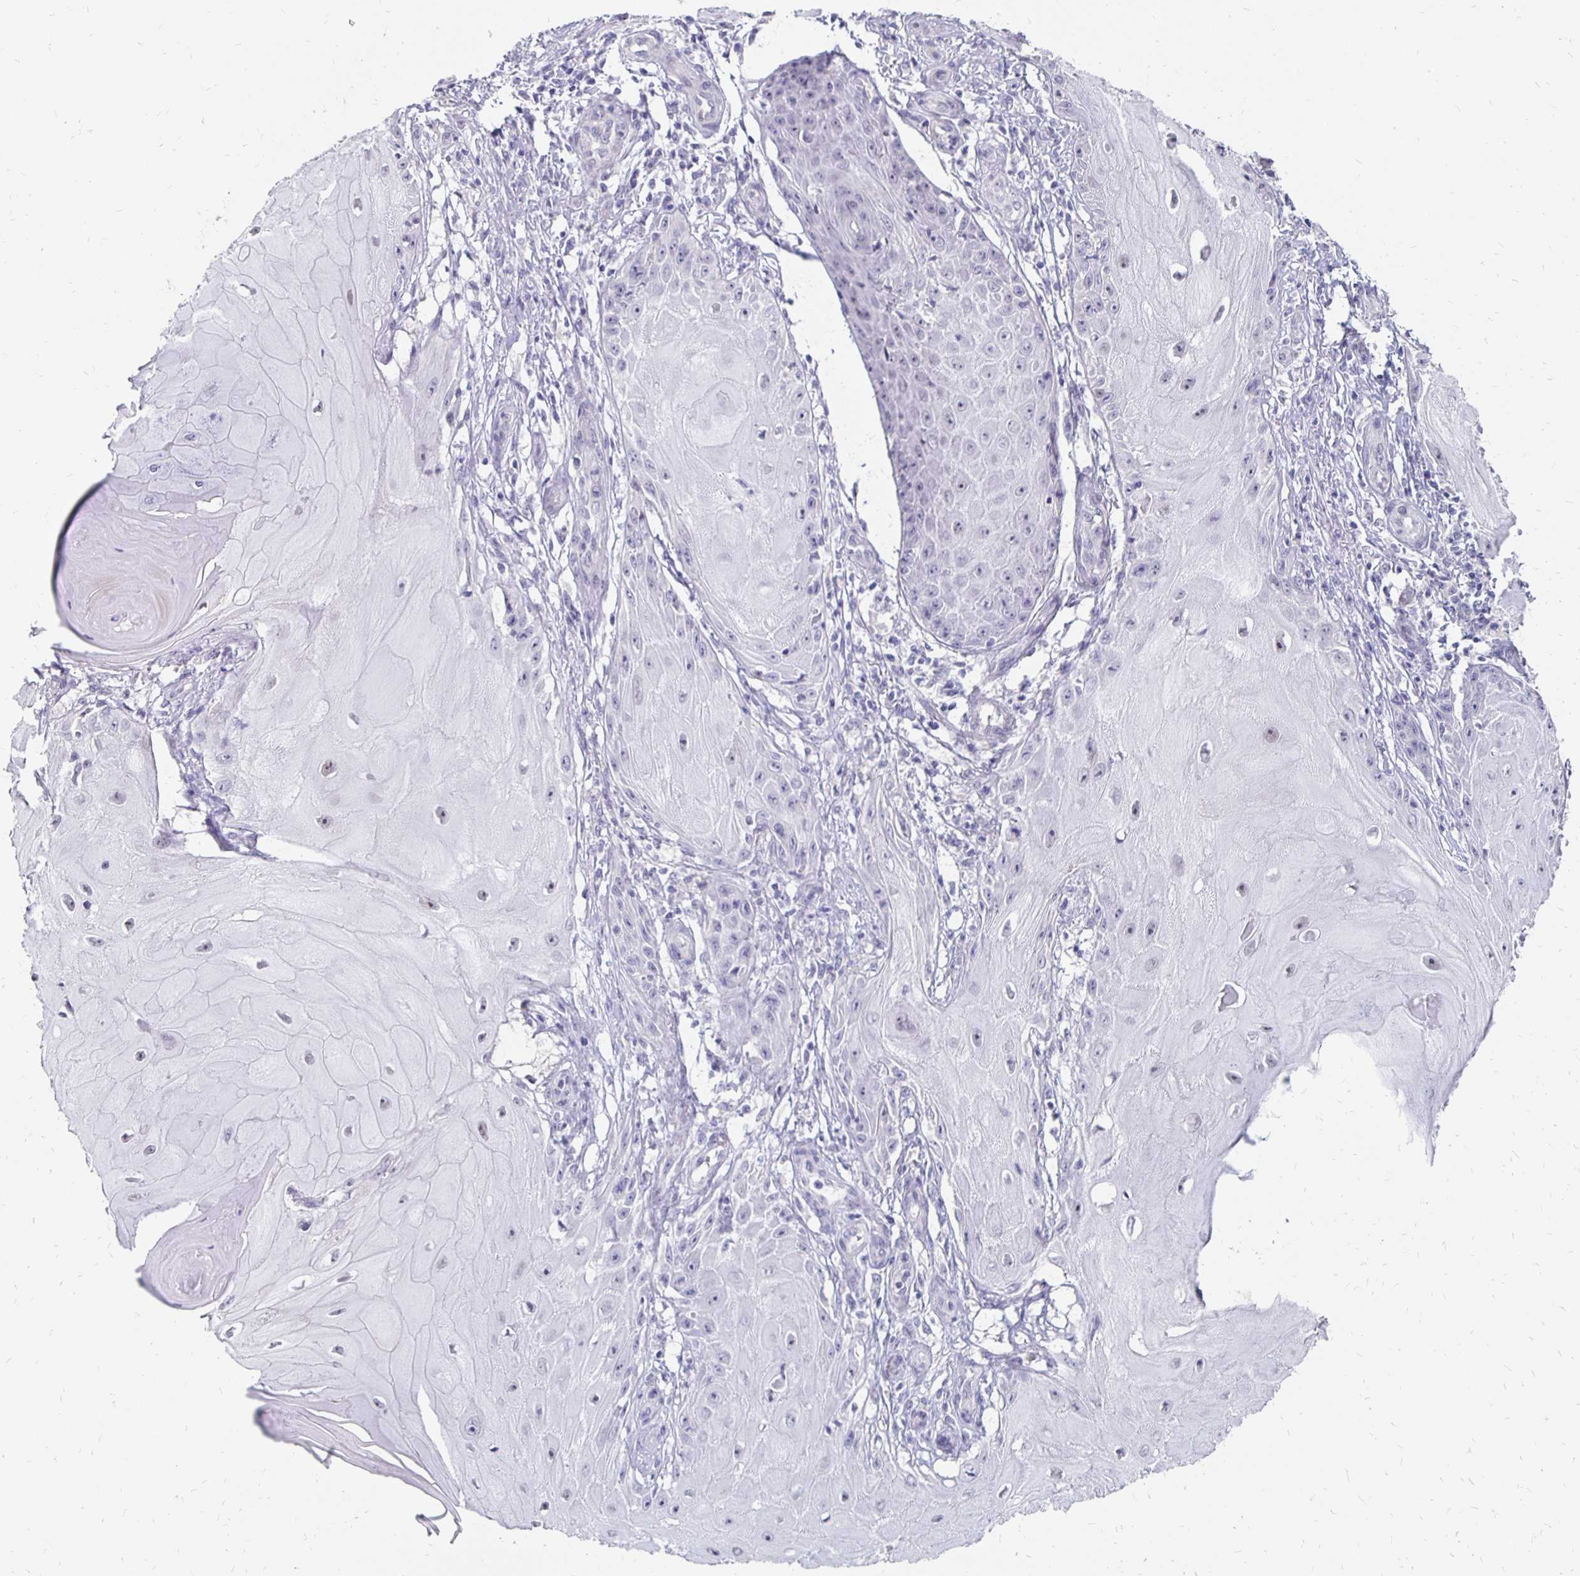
{"staining": {"intensity": "weak", "quantity": "<25%", "location": "nuclear"}, "tissue": "skin cancer", "cell_type": "Tumor cells", "image_type": "cancer", "snomed": [{"axis": "morphology", "description": "Squamous cell carcinoma, NOS"}, {"axis": "topography", "description": "Skin"}], "caption": "Immunohistochemistry photomicrograph of skin cancer (squamous cell carcinoma) stained for a protein (brown), which shows no staining in tumor cells.", "gene": "ATOSB", "patient": {"sex": "female", "age": 77}}